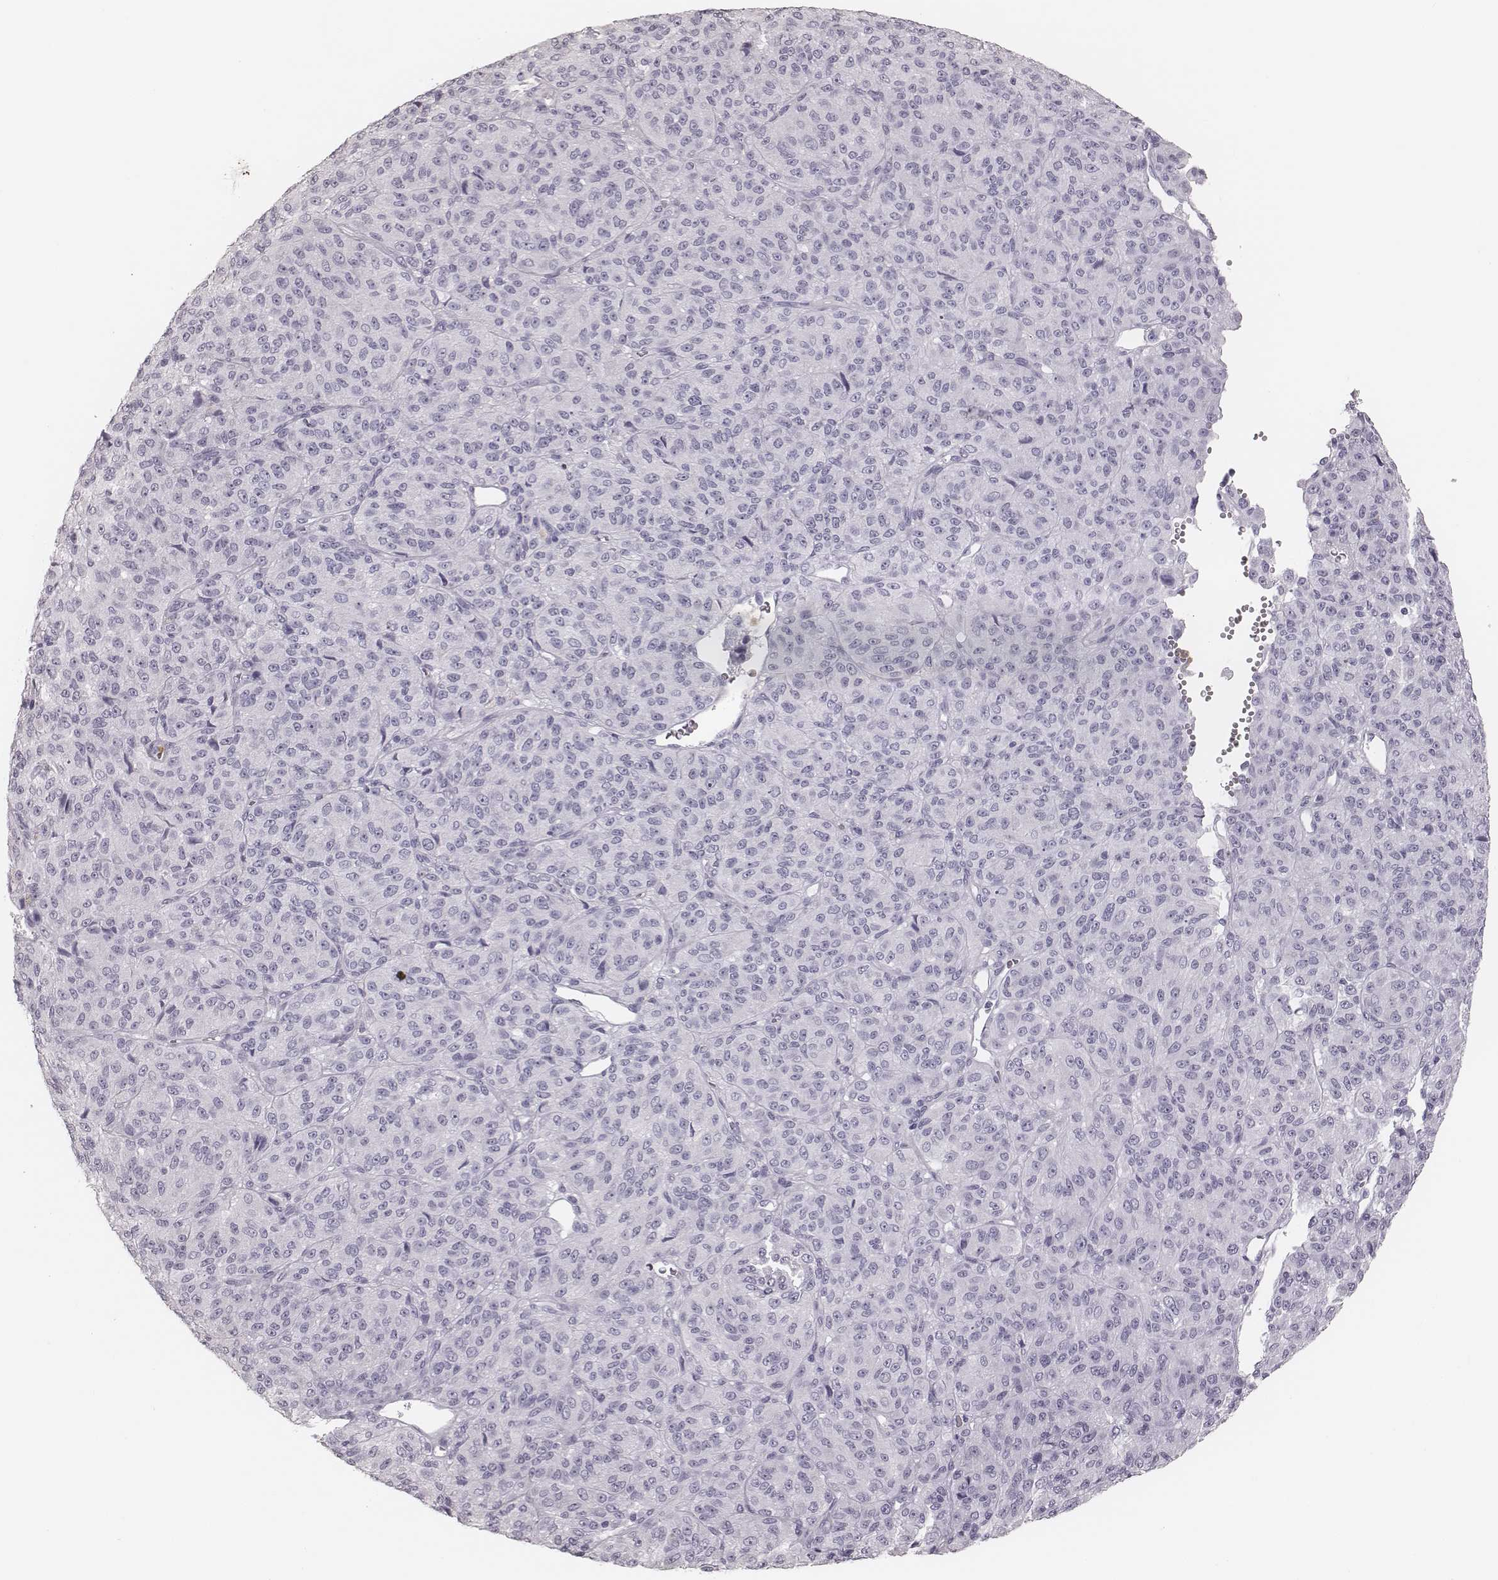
{"staining": {"intensity": "negative", "quantity": "none", "location": "none"}, "tissue": "melanoma", "cell_type": "Tumor cells", "image_type": "cancer", "snomed": [{"axis": "morphology", "description": "Malignant melanoma, Metastatic site"}, {"axis": "topography", "description": "Brain"}], "caption": "IHC image of neoplastic tissue: melanoma stained with DAB reveals no significant protein positivity in tumor cells.", "gene": "ELANE", "patient": {"sex": "female", "age": 56}}